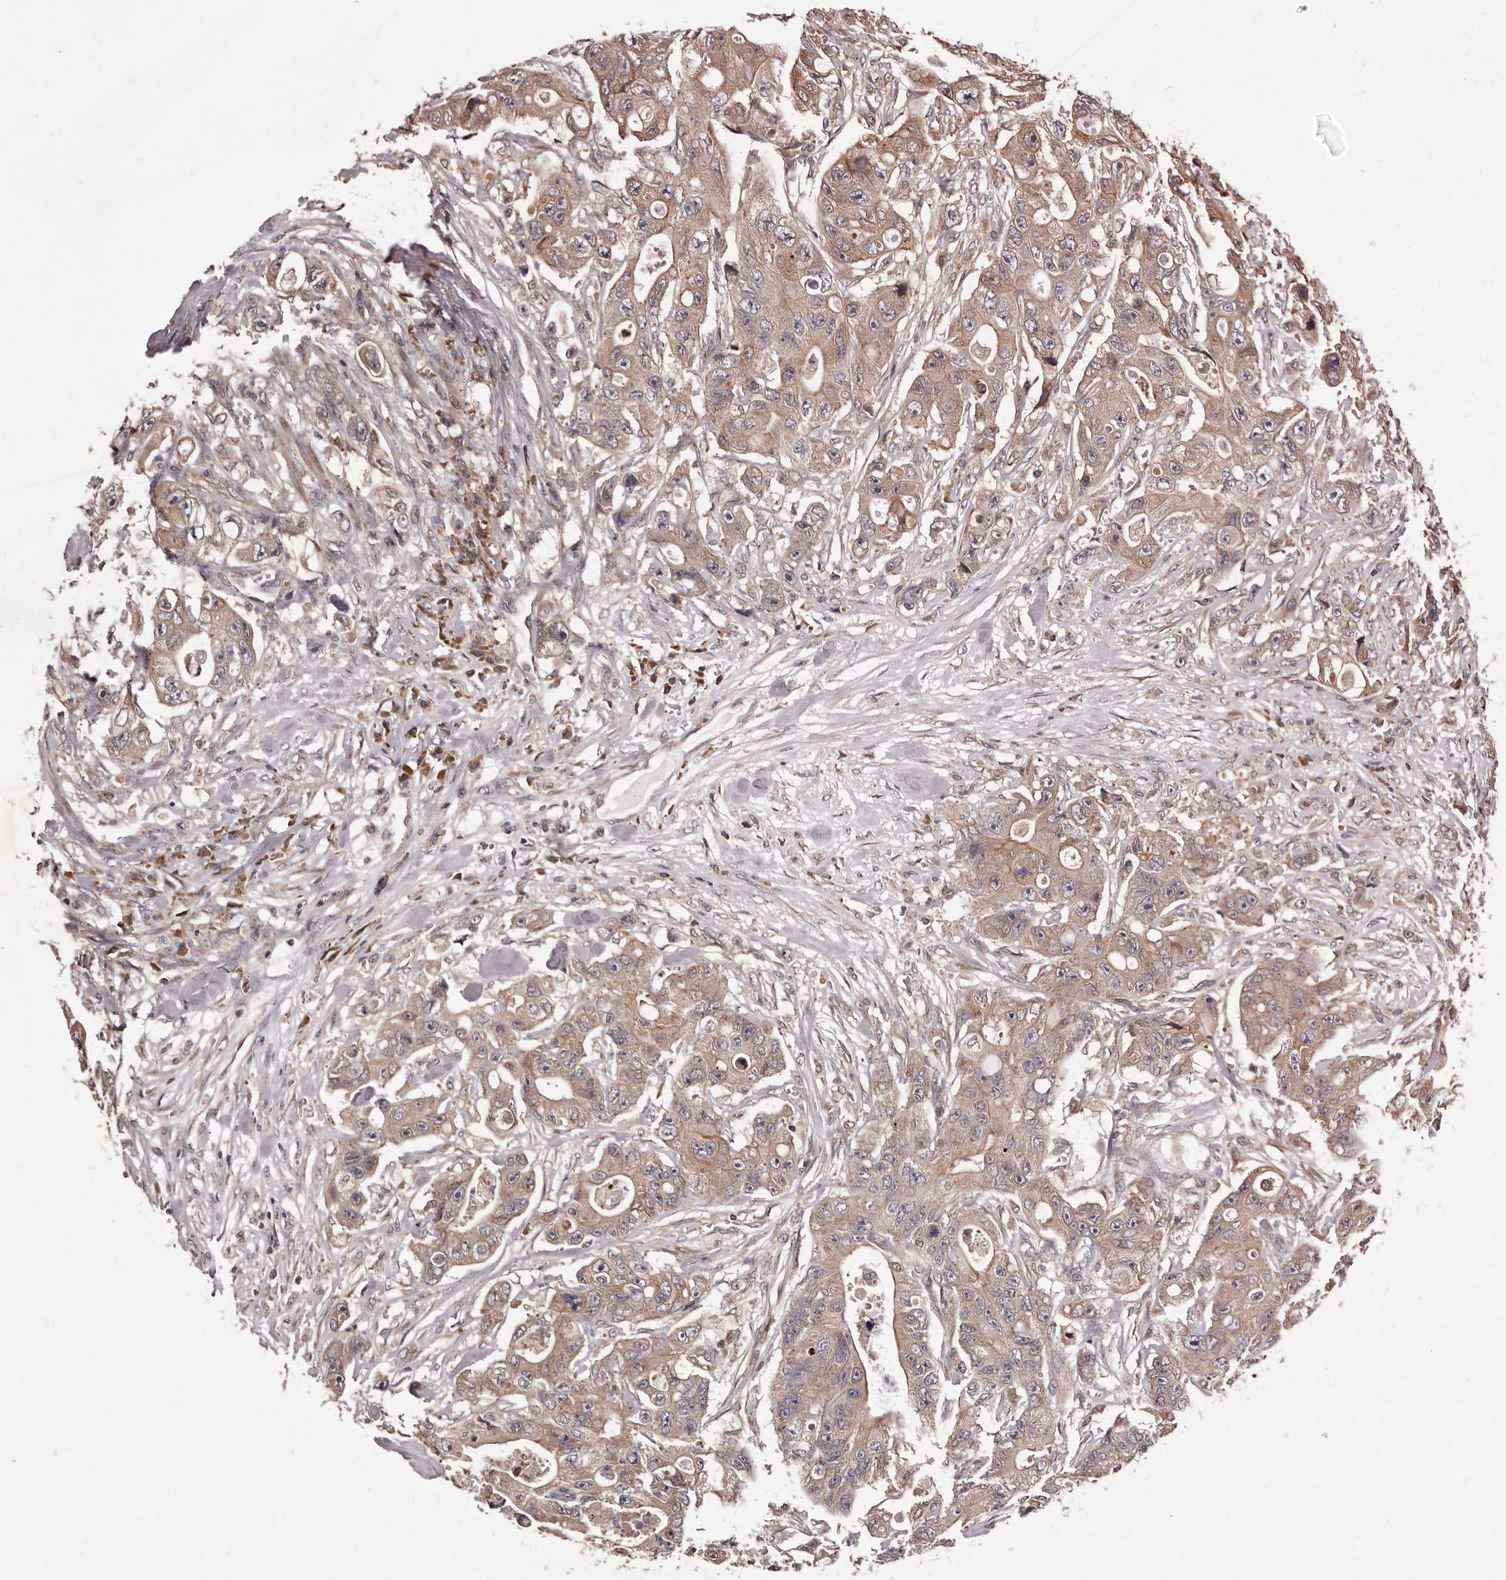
{"staining": {"intensity": "weak", "quantity": ">75%", "location": "cytoplasmic/membranous"}, "tissue": "colorectal cancer", "cell_type": "Tumor cells", "image_type": "cancer", "snomed": [{"axis": "morphology", "description": "Adenocarcinoma, NOS"}, {"axis": "topography", "description": "Colon"}], "caption": "This image shows IHC staining of colorectal cancer (adenocarcinoma), with low weak cytoplasmic/membranous staining in about >75% of tumor cells.", "gene": "GADD45B", "patient": {"sex": "female", "age": 46}}